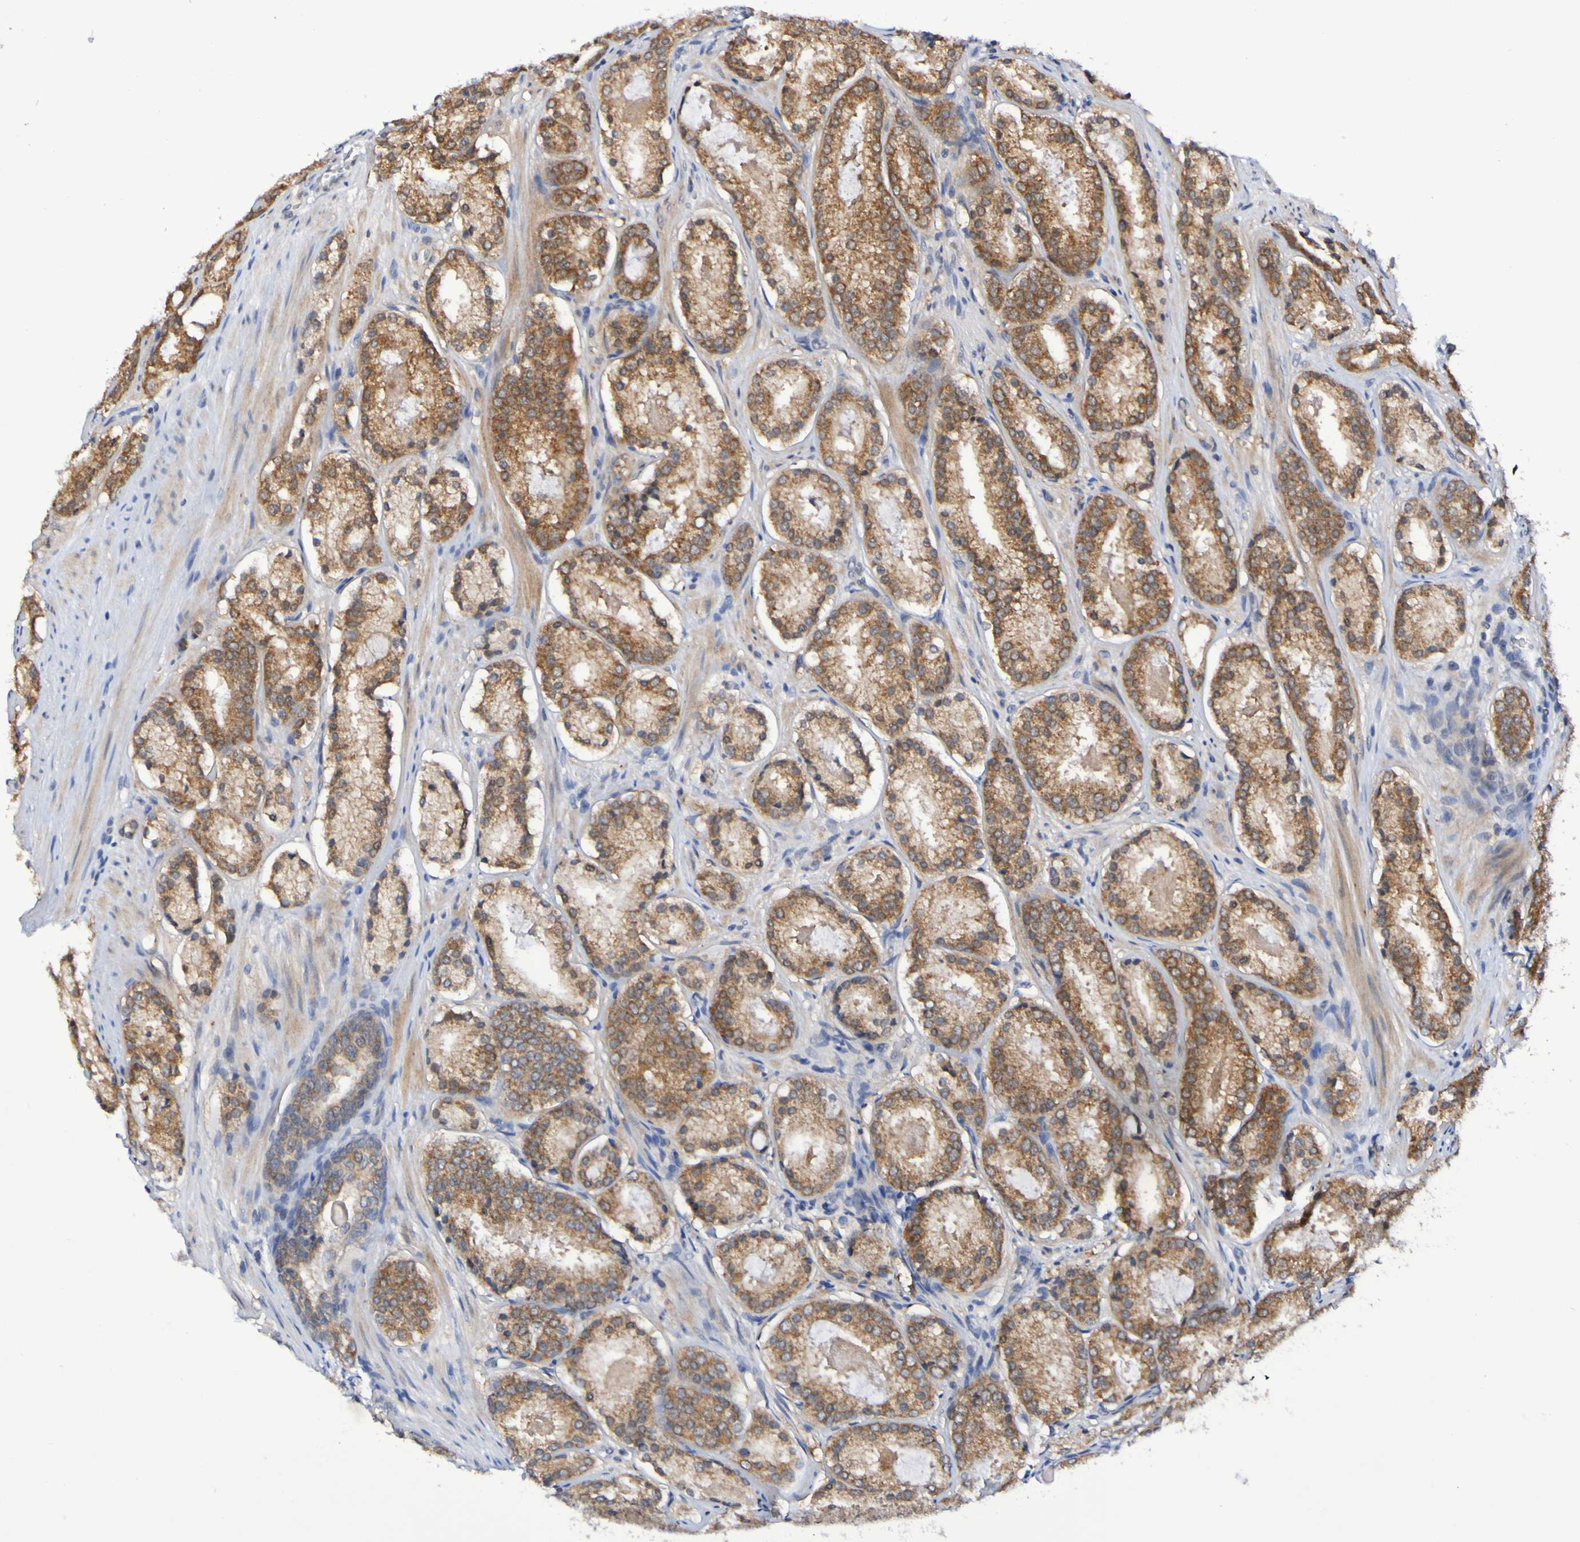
{"staining": {"intensity": "strong", "quantity": "25%-75%", "location": "cytoplasmic/membranous"}, "tissue": "prostate cancer", "cell_type": "Tumor cells", "image_type": "cancer", "snomed": [{"axis": "morphology", "description": "Adenocarcinoma, Low grade"}, {"axis": "topography", "description": "Prostate"}], "caption": "A brown stain labels strong cytoplasmic/membranous expression of a protein in prostate cancer tumor cells. Using DAB (3,3'-diaminobenzidine) (brown) and hematoxylin (blue) stains, captured at high magnification using brightfield microscopy.", "gene": "PTP4A2", "patient": {"sex": "male", "age": 69}}